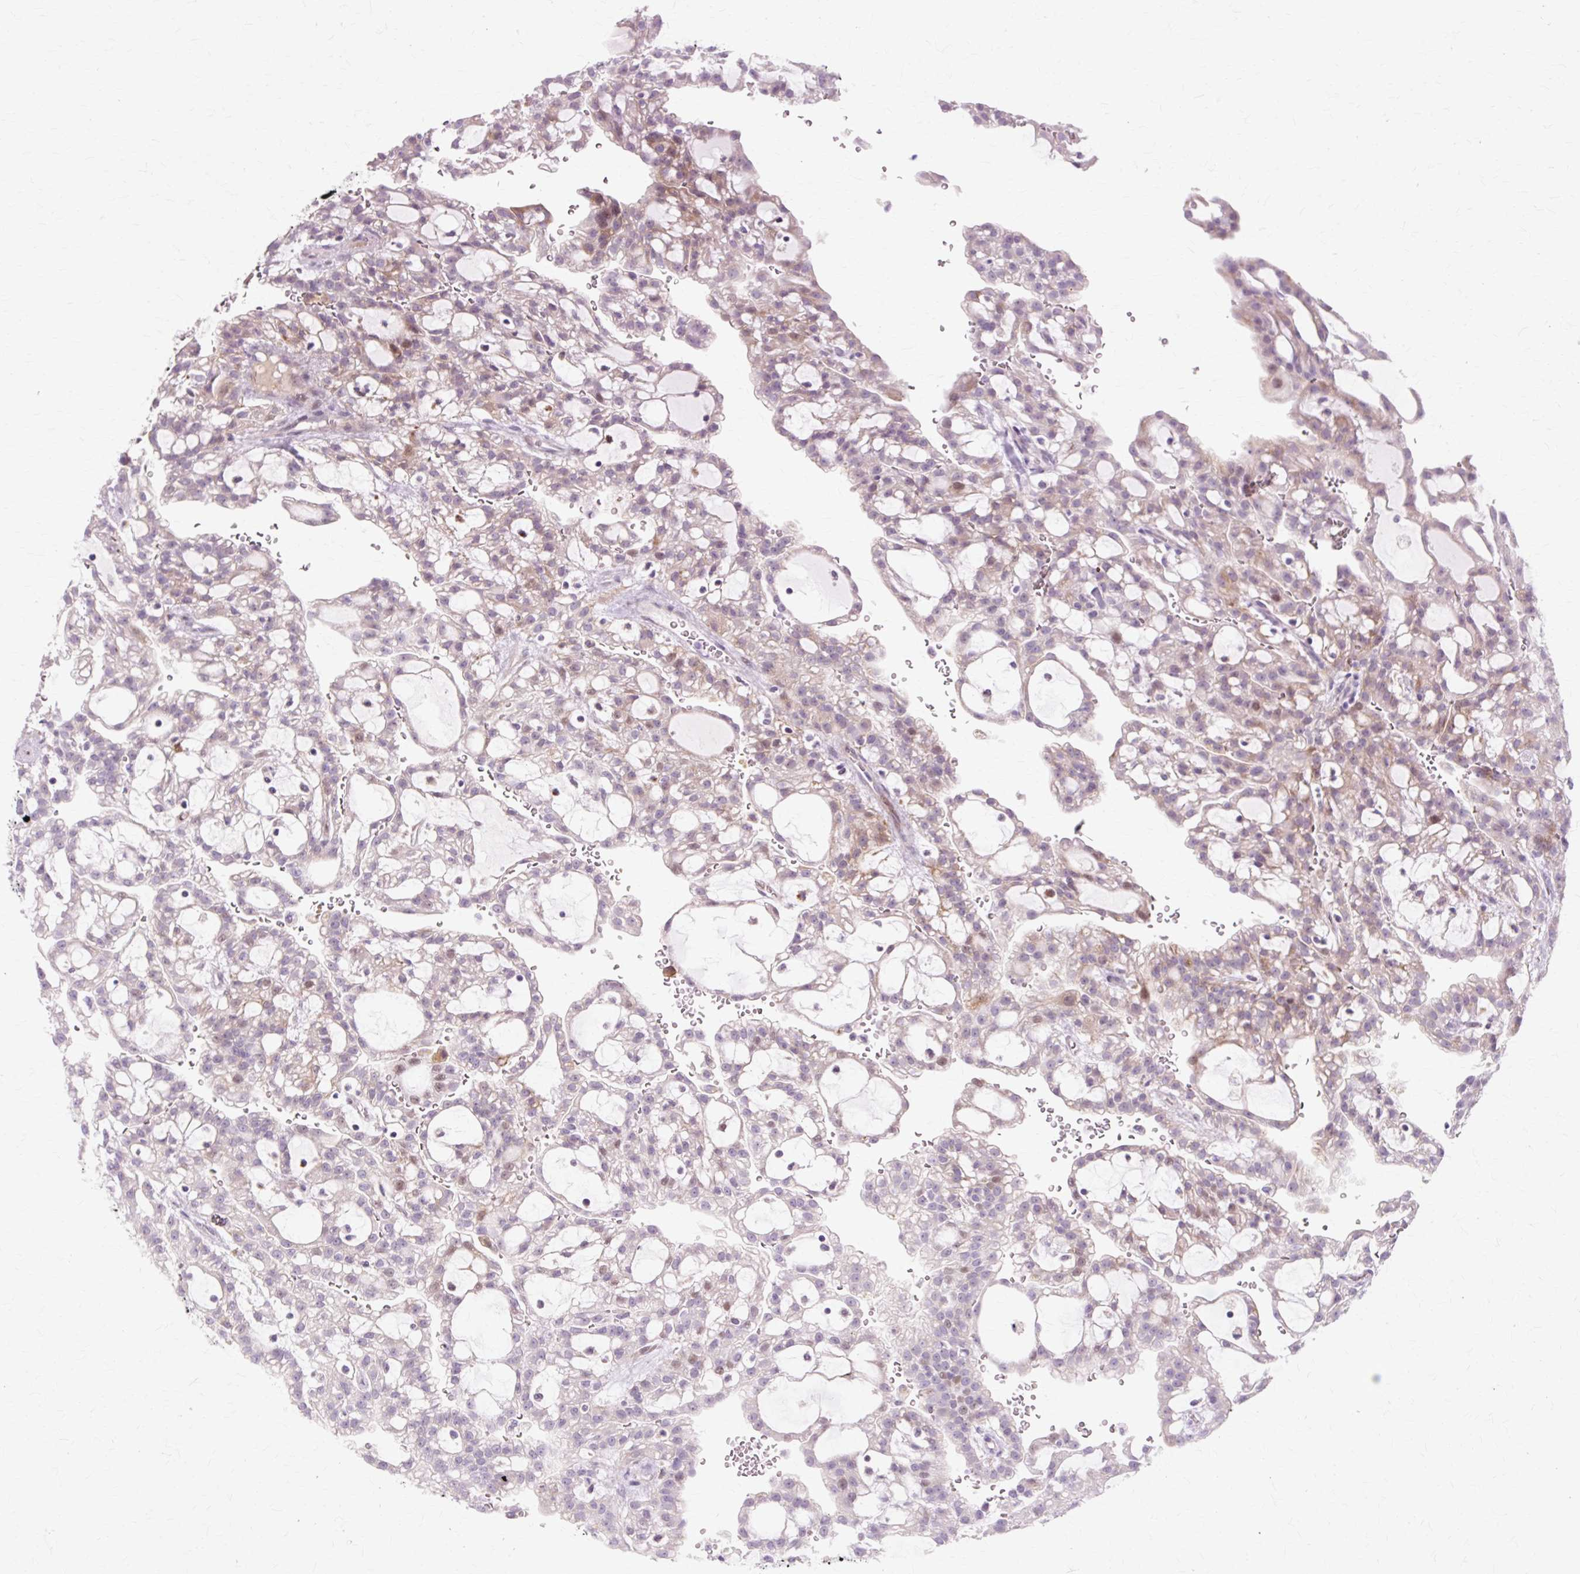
{"staining": {"intensity": "moderate", "quantity": "<25%", "location": "cytoplasmic/membranous"}, "tissue": "renal cancer", "cell_type": "Tumor cells", "image_type": "cancer", "snomed": [{"axis": "morphology", "description": "Adenocarcinoma, NOS"}, {"axis": "topography", "description": "Kidney"}], "caption": "A brown stain labels moderate cytoplasmic/membranous positivity of a protein in human renal adenocarcinoma tumor cells.", "gene": "IRX2", "patient": {"sex": "male", "age": 63}}